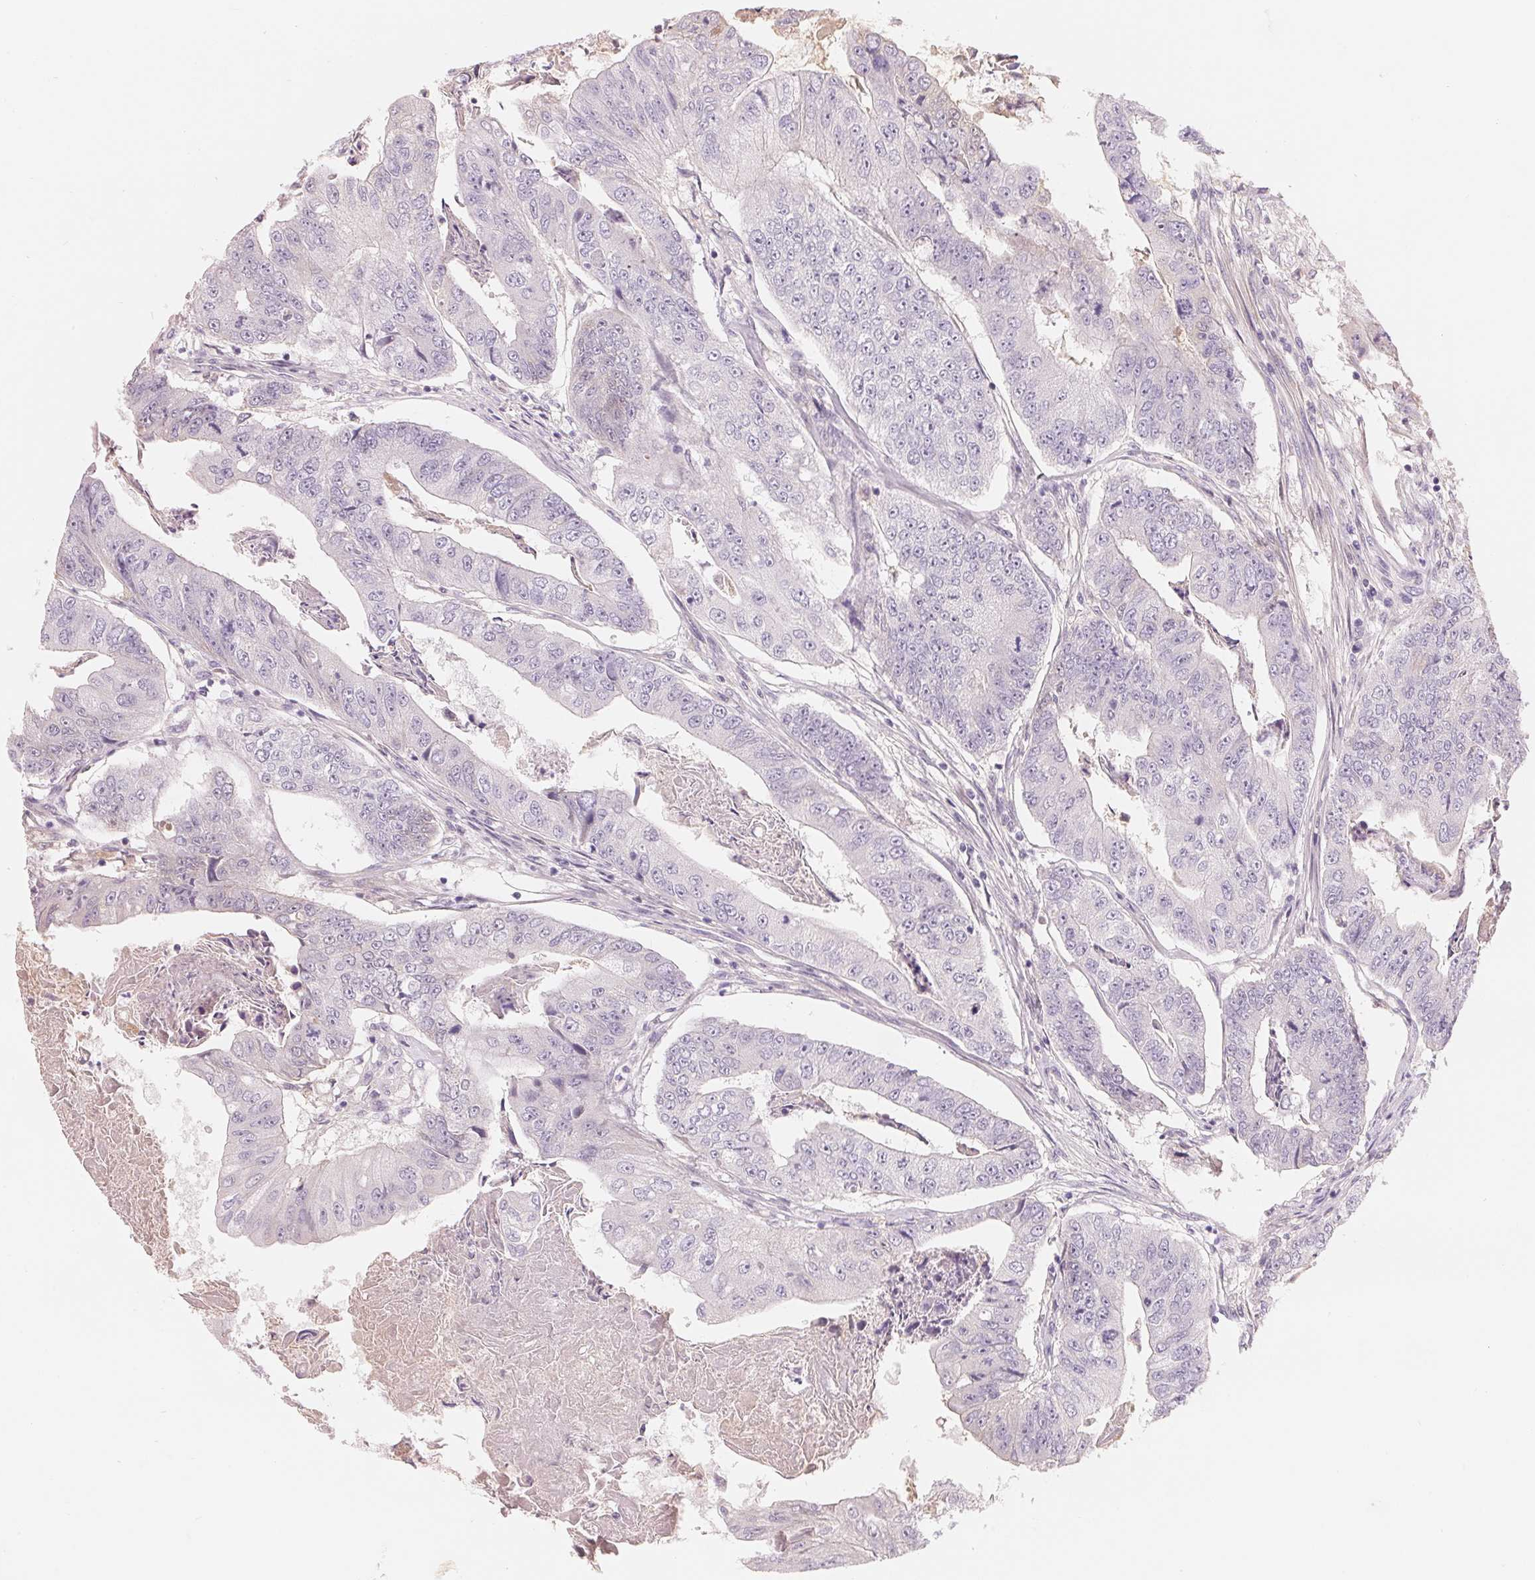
{"staining": {"intensity": "negative", "quantity": "none", "location": "none"}, "tissue": "colorectal cancer", "cell_type": "Tumor cells", "image_type": "cancer", "snomed": [{"axis": "morphology", "description": "Adenocarcinoma, NOS"}, {"axis": "topography", "description": "Colon"}], "caption": "Tumor cells show no significant staining in colorectal adenocarcinoma. (DAB (3,3'-diaminobenzidine) IHC visualized using brightfield microscopy, high magnification).", "gene": "CFHR2", "patient": {"sex": "female", "age": 67}}